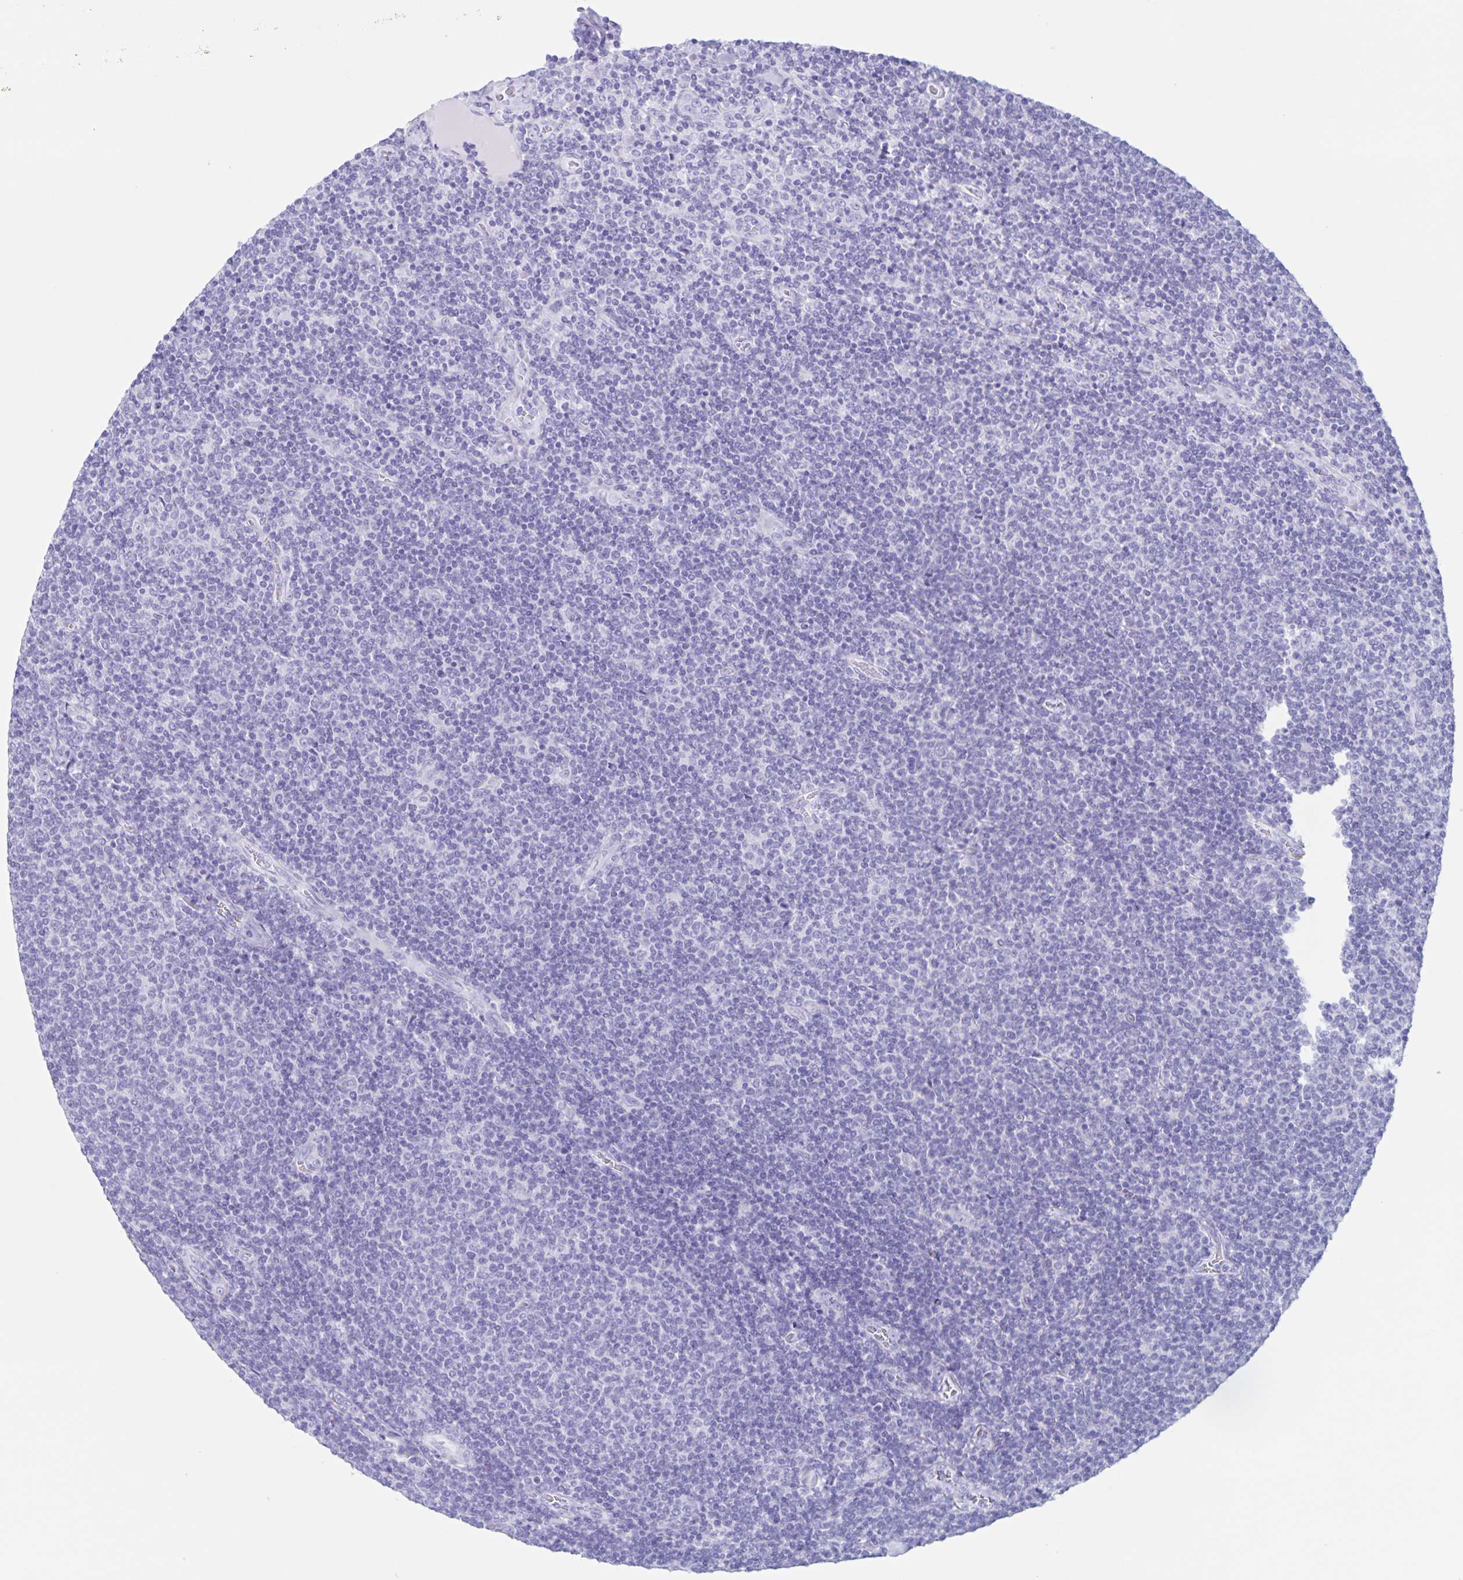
{"staining": {"intensity": "negative", "quantity": "none", "location": "none"}, "tissue": "lymphoma", "cell_type": "Tumor cells", "image_type": "cancer", "snomed": [{"axis": "morphology", "description": "Malignant lymphoma, non-Hodgkin's type, Low grade"}, {"axis": "topography", "description": "Lymph node"}], "caption": "This is a photomicrograph of immunohistochemistry staining of lymphoma, which shows no positivity in tumor cells.", "gene": "C12orf56", "patient": {"sex": "male", "age": 52}}